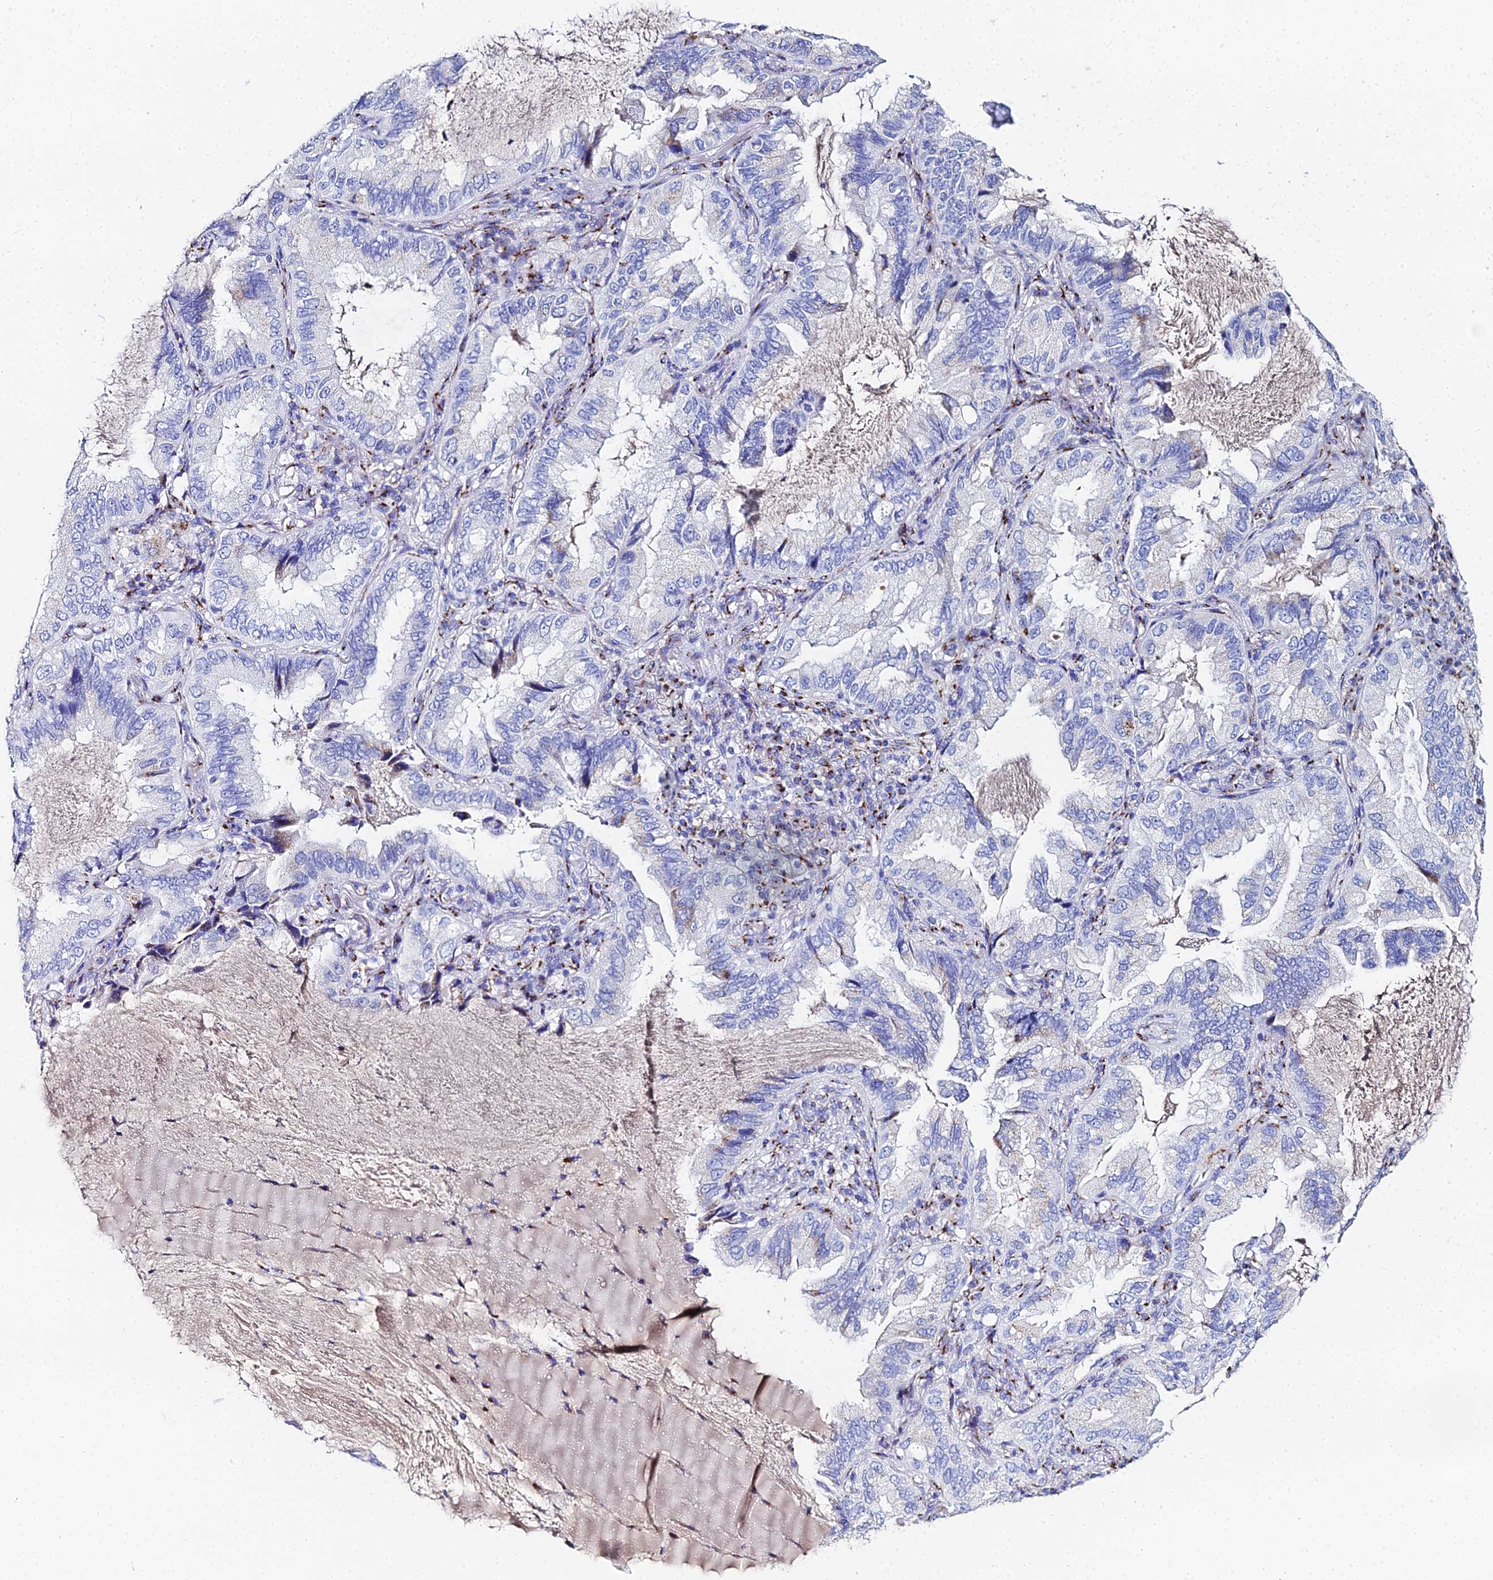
{"staining": {"intensity": "negative", "quantity": "none", "location": "none"}, "tissue": "lung cancer", "cell_type": "Tumor cells", "image_type": "cancer", "snomed": [{"axis": "morphology", "description": "Adenocarcinoma, NOS"}, {"axis": "topography", "description": "Lung"}], "caption": "High magnification brightfield microscopy of adenocarcinoma (lung) stained with DAB (3,3'-diaminobenzidine) (brown) and counterstained with hematoxylin (blue): tumor cells show no significant staining. (DAB (3,3'-diaminobenzidine) immunohistochemistry, high magnification).", "gene": "ENSG00000268674", "patient": {"sex": "female", "age": 69}}